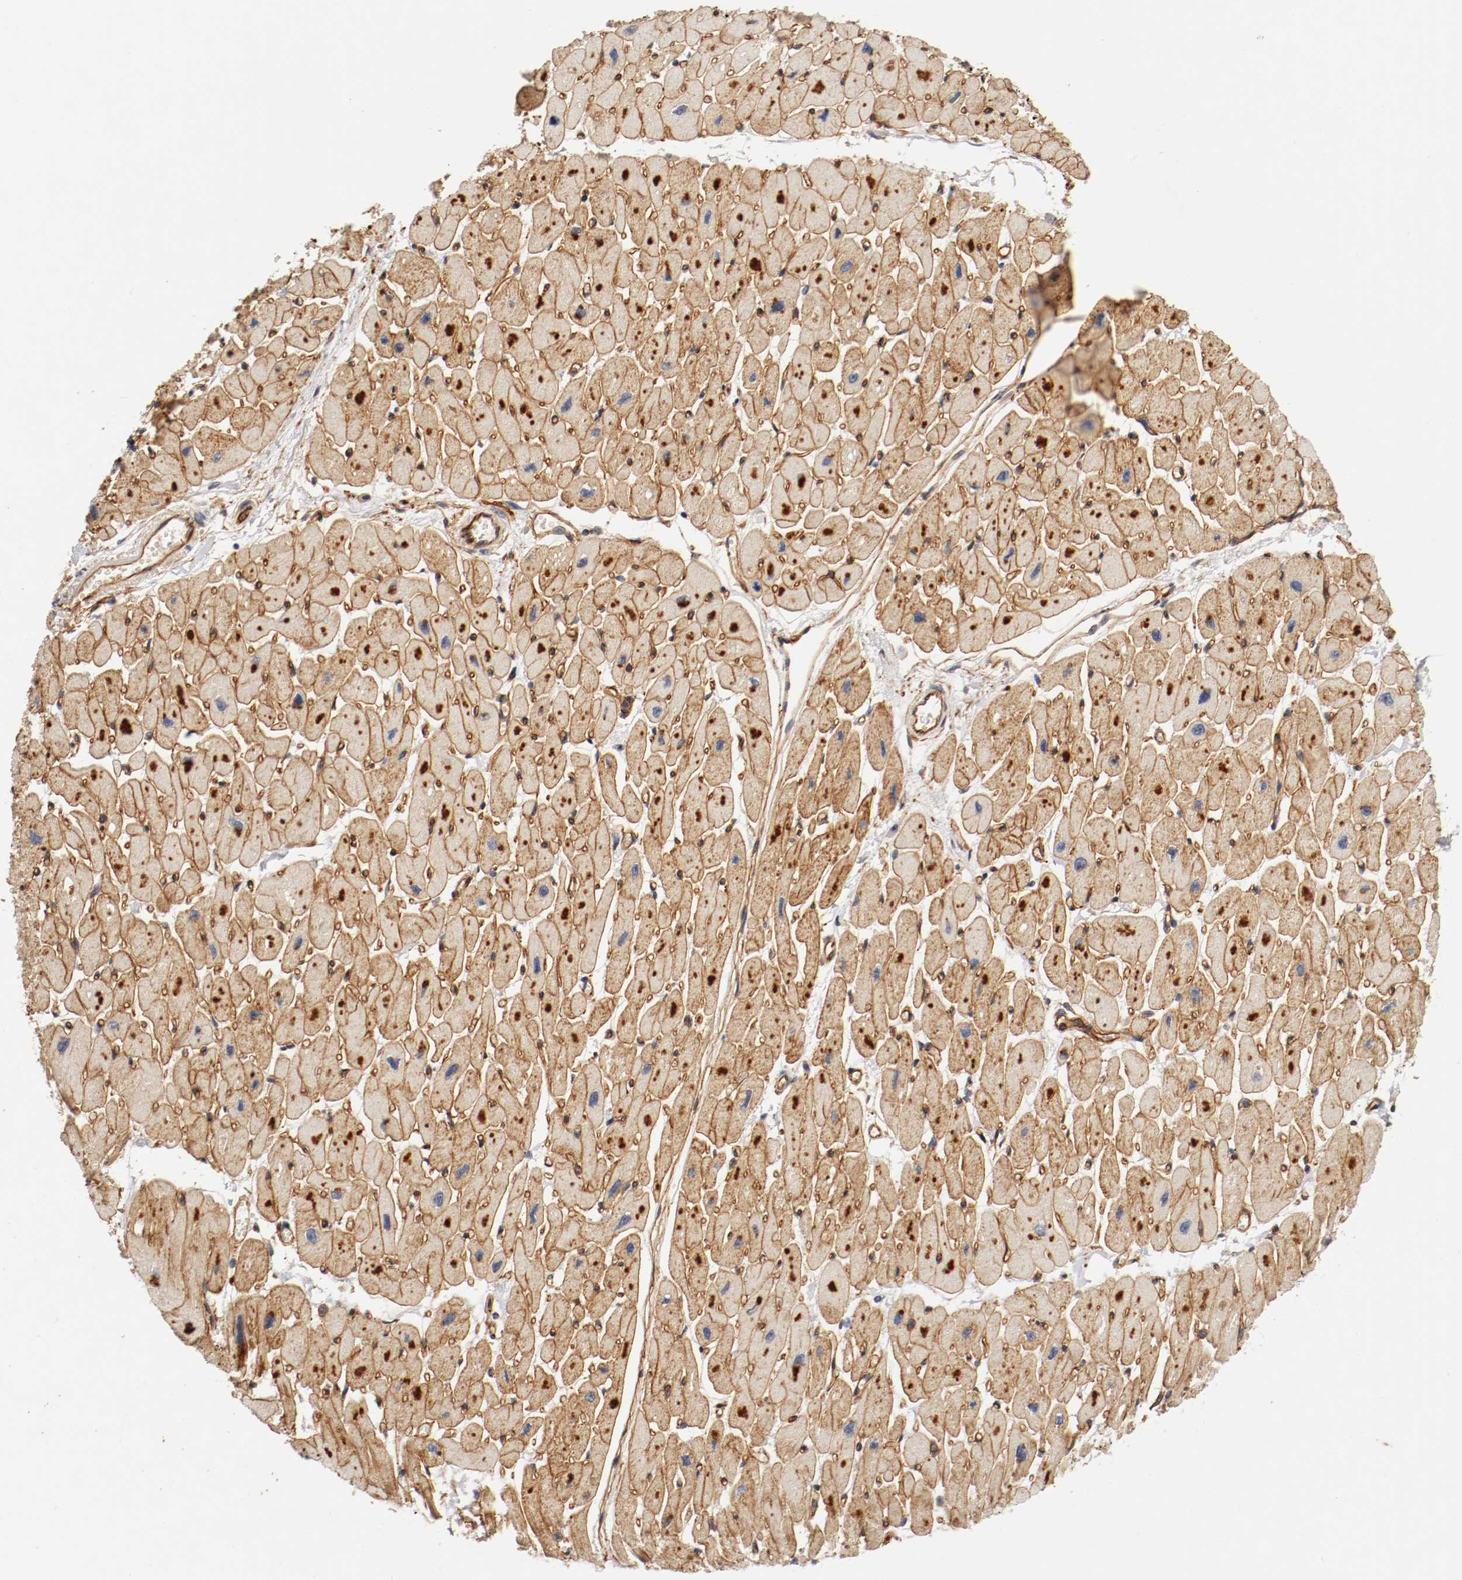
{"staining": {"intensity": "strong", "quantity": ">75%", "location": "cytoplasmic/membranous,nuclear"}, "tissue": "heart muscle", "cell_type": "Cardiomyocytes", "image_type": "normal", "snomed": [{"axis": "morphology", "description": "Normal tissue, NOS"}, {"axis": "topography", "description": "Heart"}], "caption": "Immunohistochemistry micrograph of benign heart muscle: heart muscle stained using IHC demonstrates high levels of strong protein expression localized specifically in the cytoplasmic/membranous,nuclear of cardiomyocytes, appearing as a cytoplasmic/membranous,nuclear brown color.", "gene": "TYK2", "patient": {"sex": "female", "age": 54}}